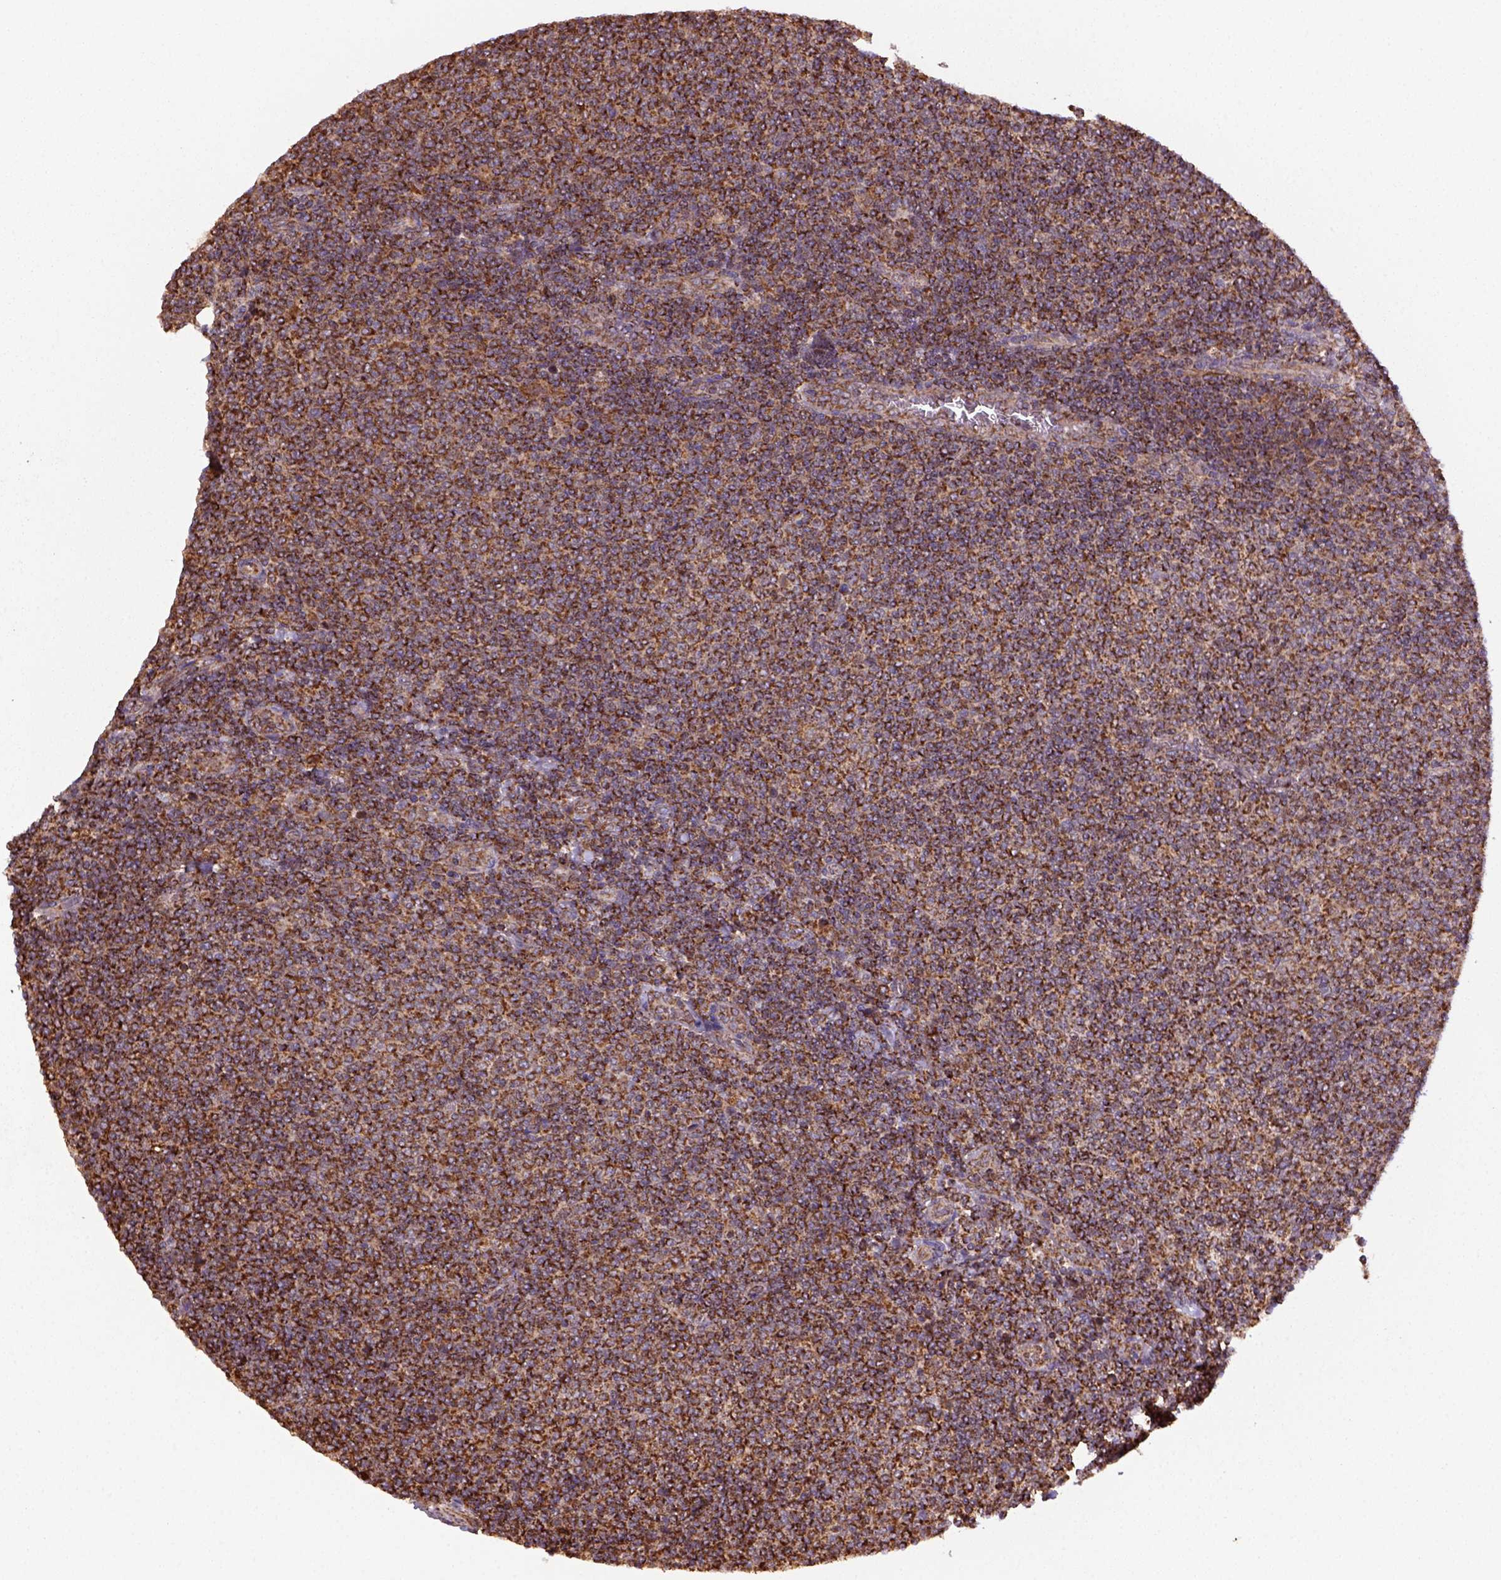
{"staining": {"intensity": "strong", "quantity": ">75%", "location": "cytoplasmic/membranous"}, "tissue": "lymphoma", "cell_type": "Tumor cells", "image_type": "cancer", "snomed": [{"axis": "morphology", "description": "Malignant lymphoma, non-Hodgkin's type, Low grade"}, {"axis": "topography", "description": "Lymph node"}], "caption": "Protein analysis of lymphoma tissue demonstrates strong cytoplasmic/membranous positivity in approximately >75% of tumor cells. (IHC, brightfield microscopy, high magnification).", "gene": "MAPK8IP3", "patient": {"sex": "male", "age": 52}}